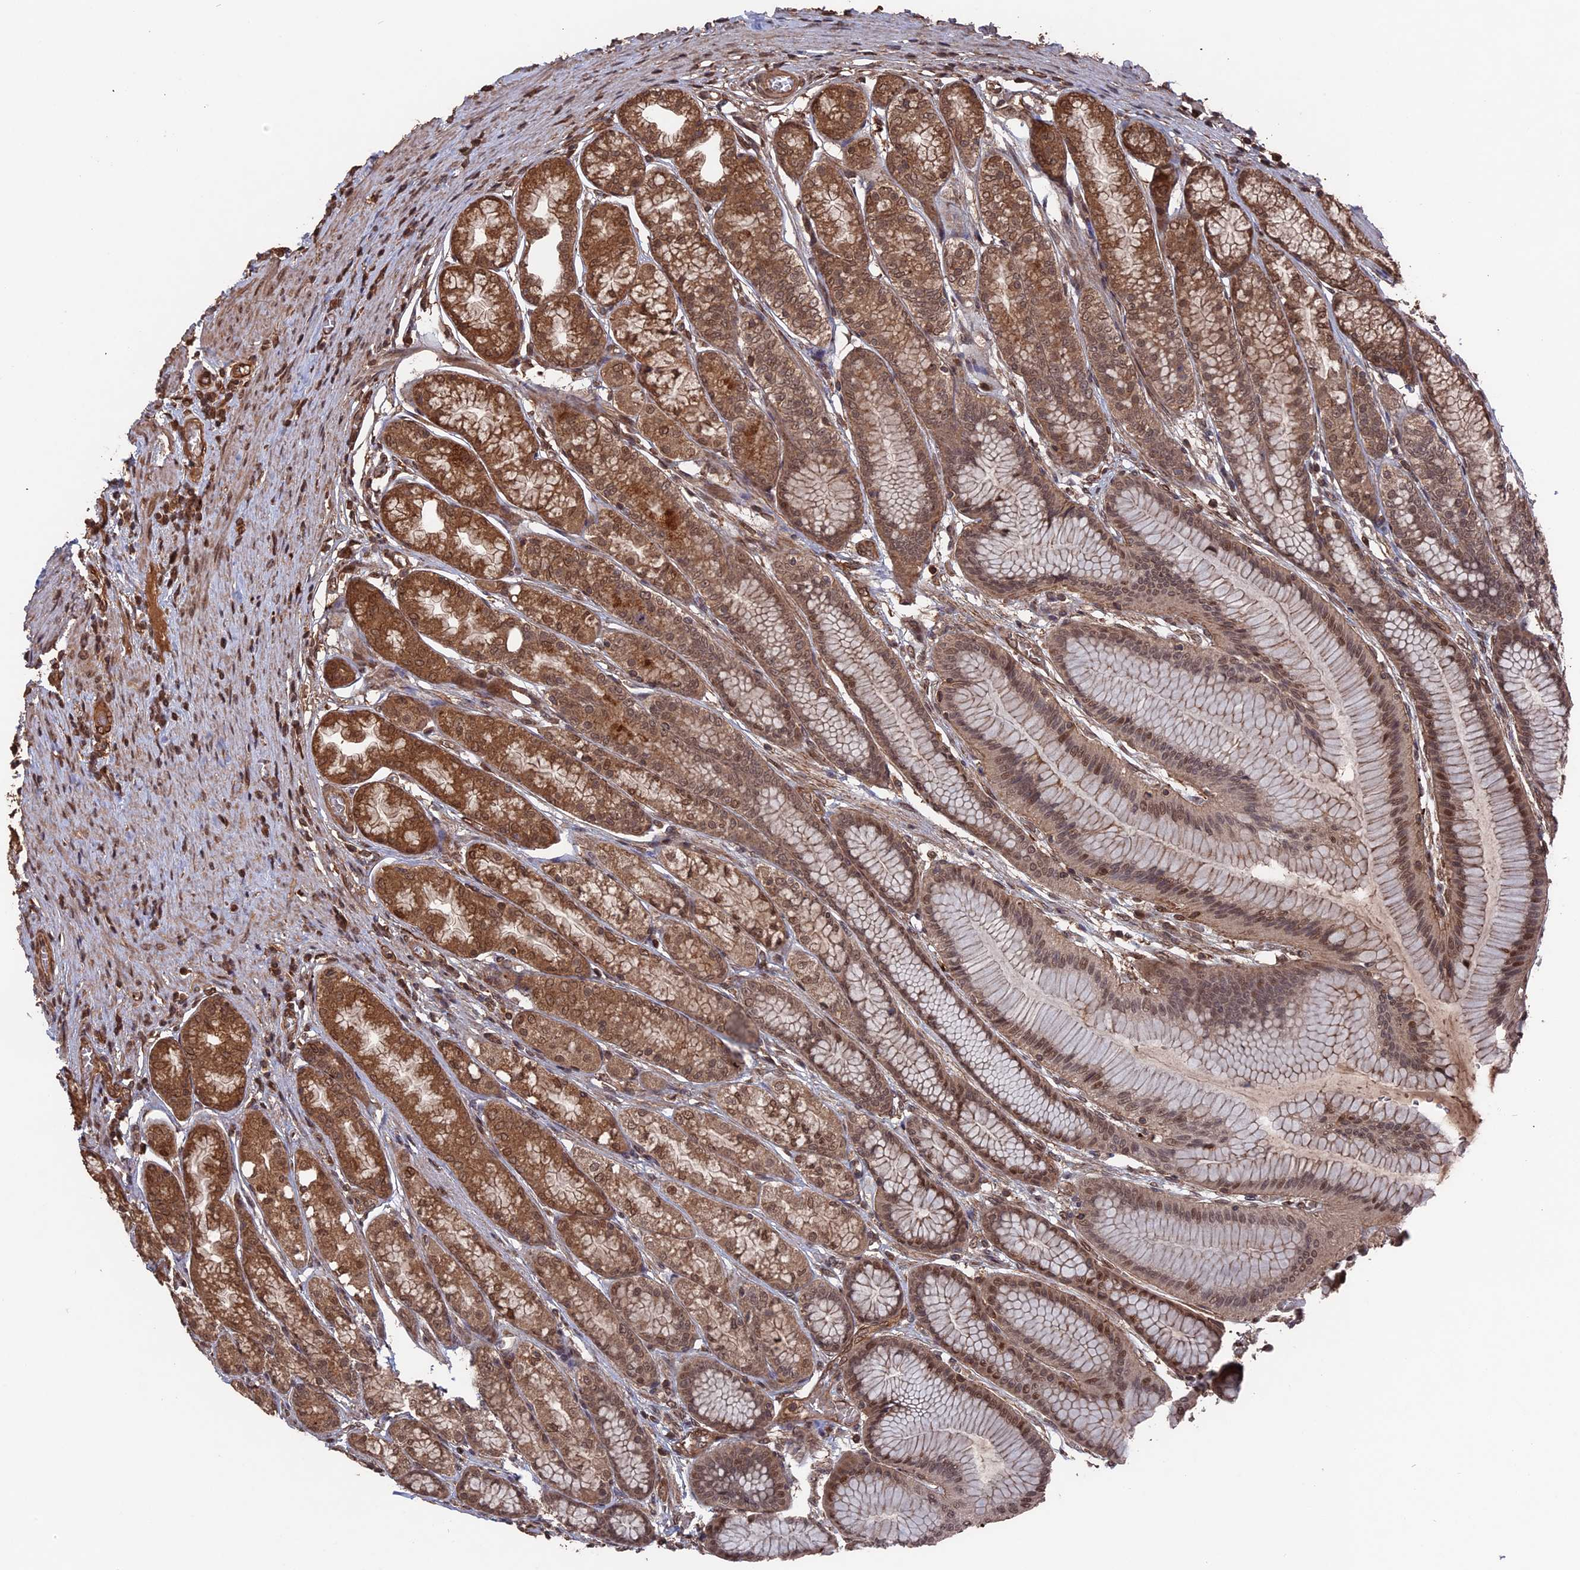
{"staining": {"intensity": "strong", "quantity": ">75%", "location": "cytoplasmic/membranous,nuclear"}, "tissue": "stomach", "cell_type": "Glandular cells", "image_type": "normal", "snomed": [{"axis": "morphology", "description": "Normal tissue, NOS"}, {"axis": "morphology", "description": "Adenocarcinoma, NOS"}, {"axis": "morphology", "description": "Adenocarcinoma, High grade"}, {"axis": "topography", "description": "Stomach, upper"}, {"axis": "topography", "description": "Stomach"}], "caption": "The histopathology image exhibits staining of unremarkable stomach, revealing strong cytoplasmic/membranous,nuclear protein staining (brown color) within glandular cells.", "gene": "TELO2", "patient": {"sex": "female", "age": 65}}